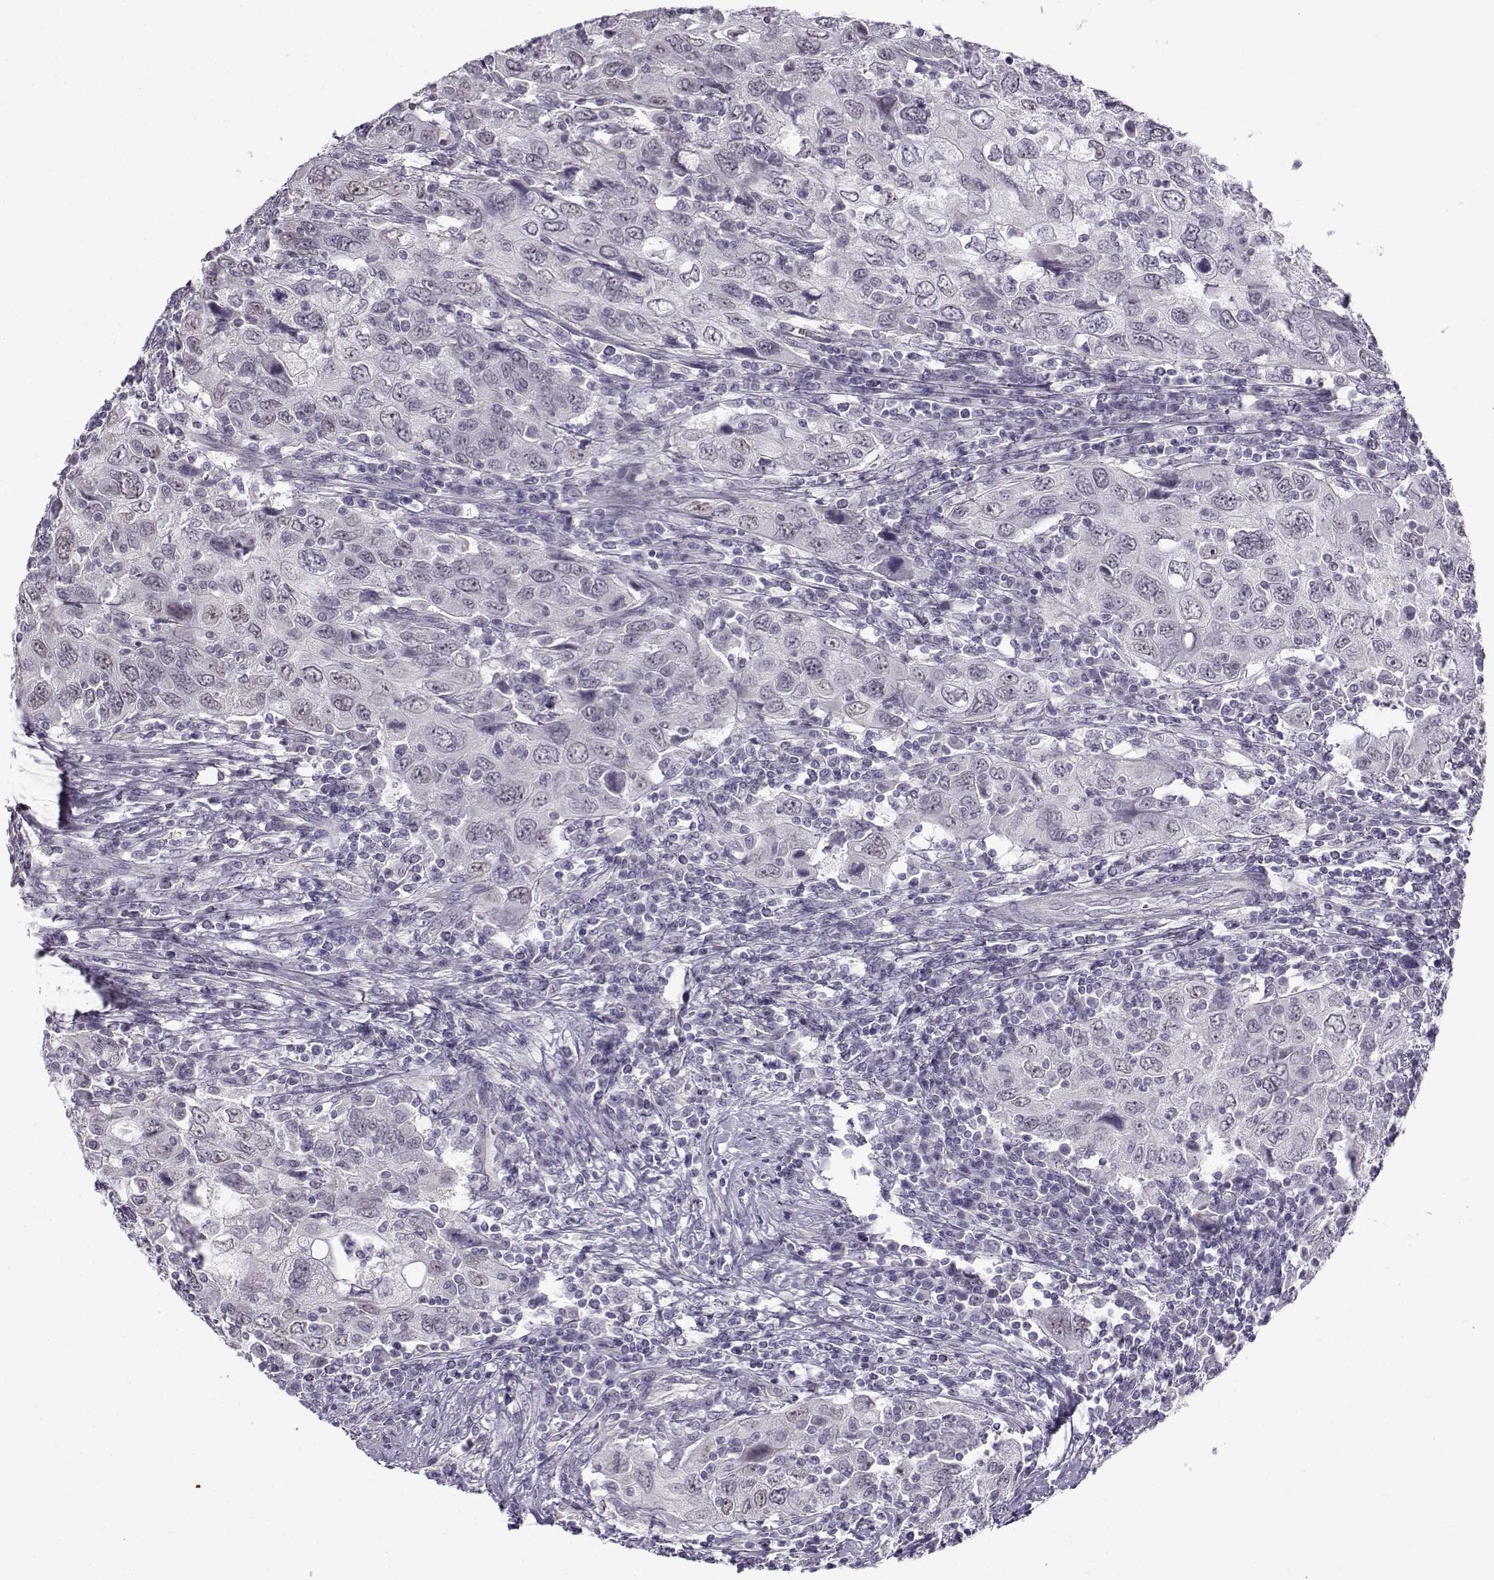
{"staining": {"intensity": "negative", "quantity": "none", "location": "none"}, "tissue": "urothelial cancer", "cell_type": "Tumor cells", "image_type": "cancer", "snomed": [{"axis": "morphology", "description": "Urothelial carcinoma, High grade"}, {"axis": "topography", "description": "Urinary bladder"}], "caption": "Tumor cells show no significant staining in urothelial cancer.", "gene": "TEX55", "patient": {"sex": "male", "age": 76}}